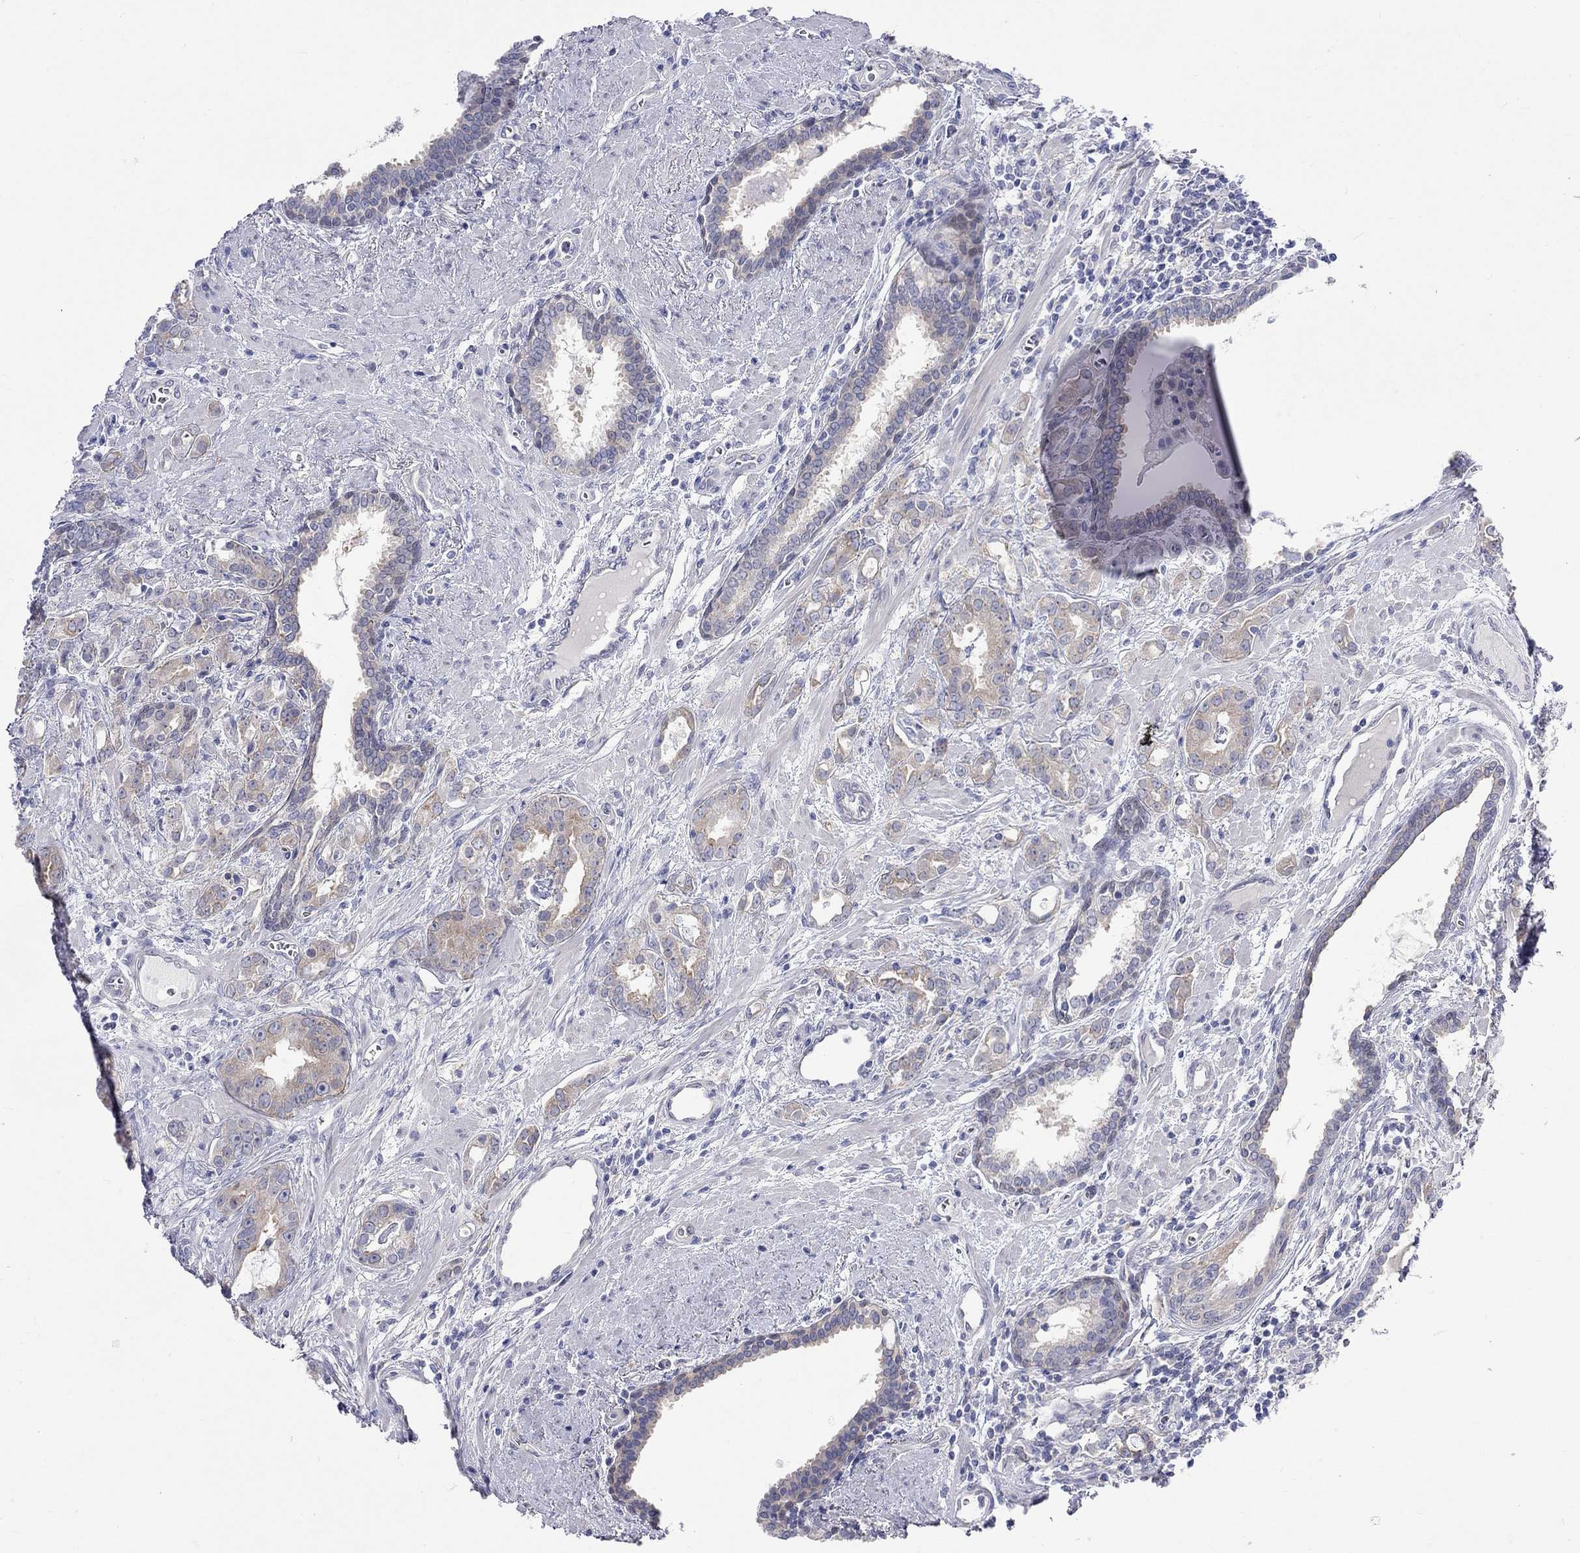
{"staining": {"intensity": "weak", "quantity": "25%-75%", "location": "cytoplasmic/membranous"}, "tissue": "prostate cancer", "cell_type": "Tumor cells", "image_type": "cancer", "snomed": [{"axis": "morphology", "description": "Adenocarcinoma, NOS"}, {"axis": "topography", "description": "Prostate"}], "caption": "About 25%-75% of tumor cells in prostate cancer (adenocarcinoma) show weak cytoplasmic/membranous protein staining as visualized by brown immunohistochemical staining.", "gene": "CERS1", "patient": {"sex": "male", "age": 57}}